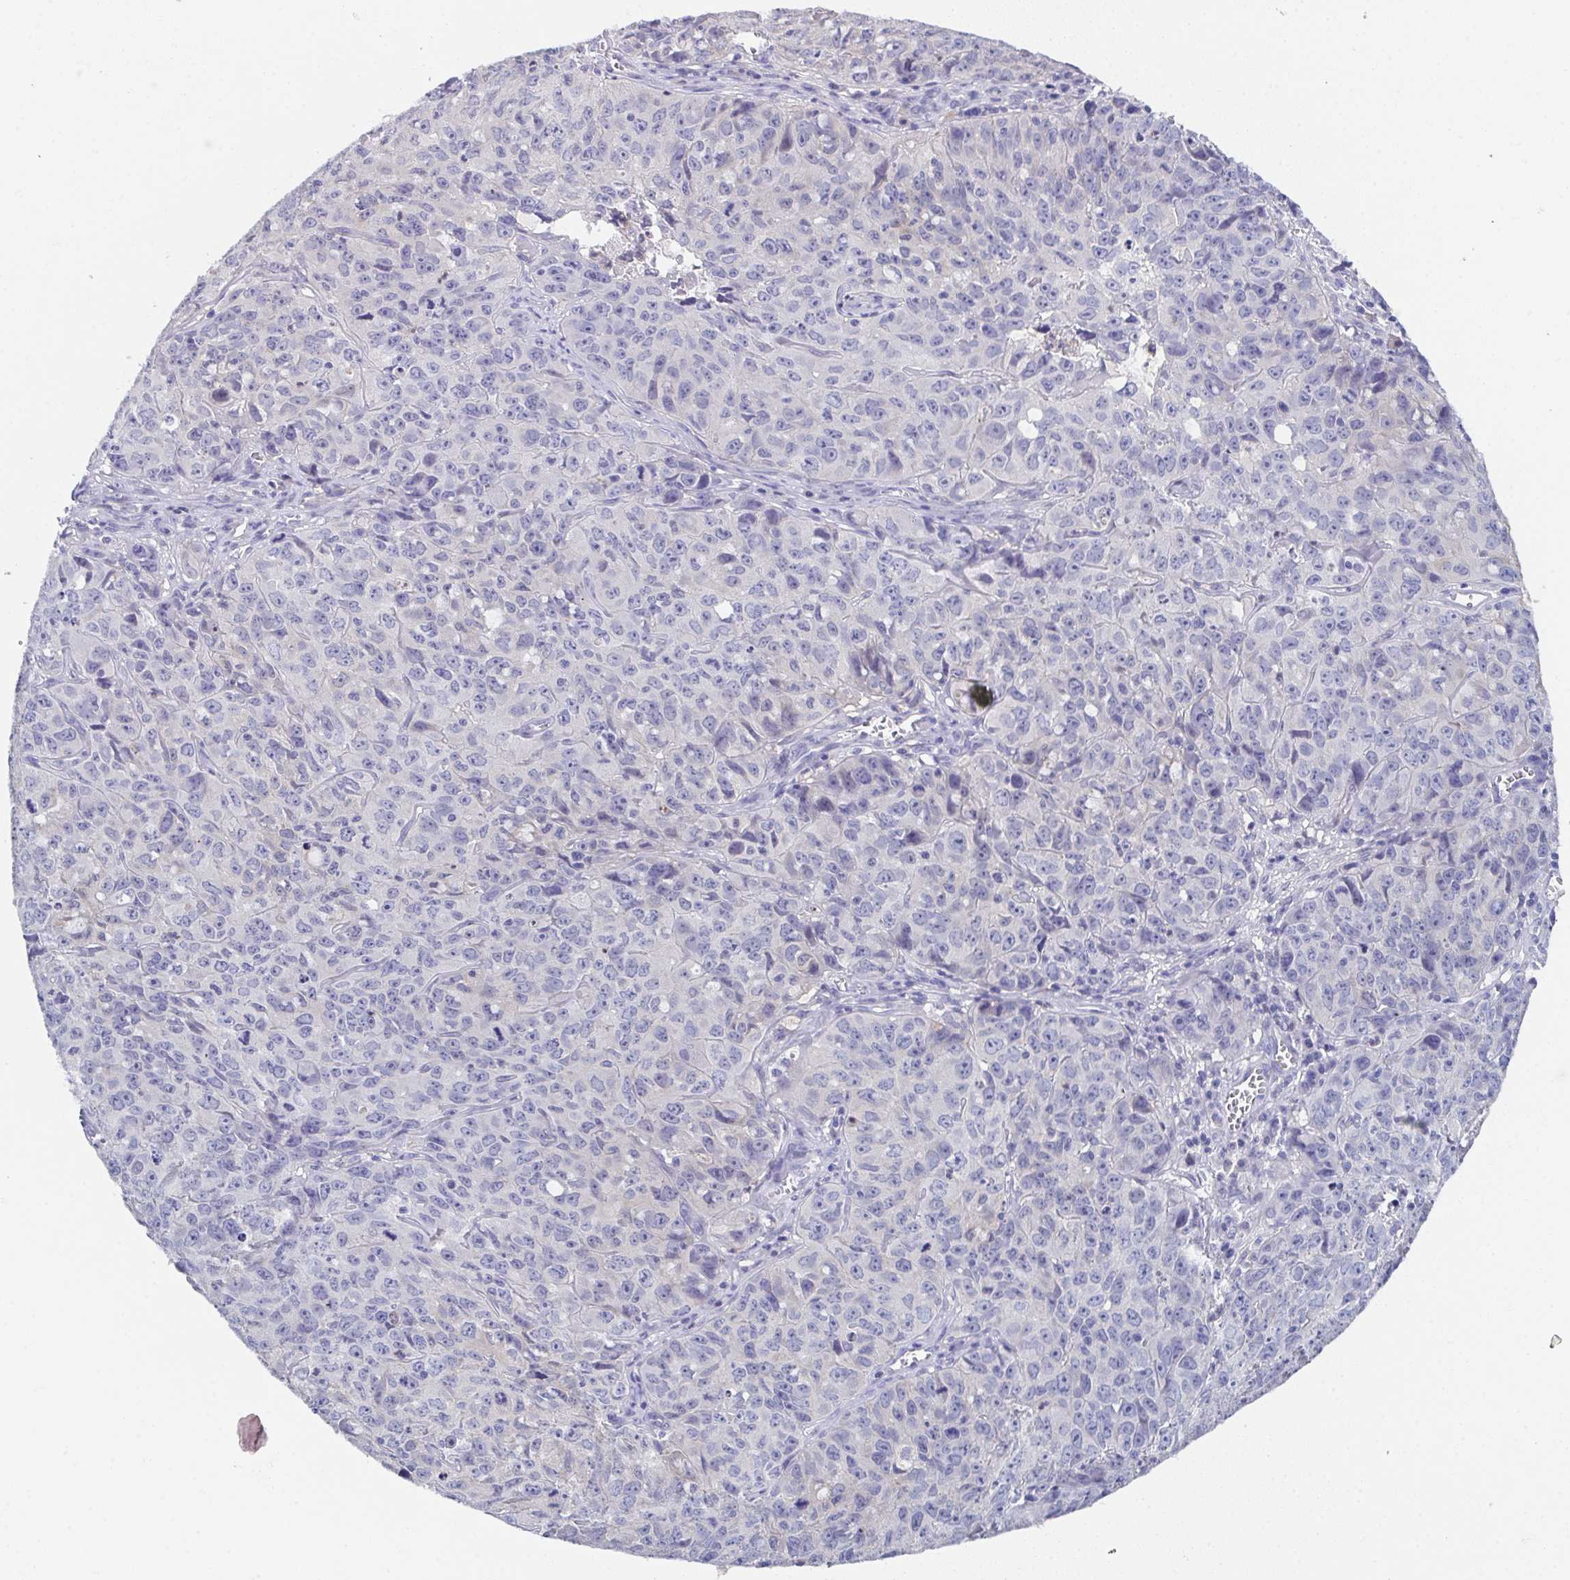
{"staining": {"intensity": "negative", "quantity": "none", "location": "none"}, "tissue": "cervical cancer", "cell_type": "Tumor cells", "image_type": "cancer", "snomed": [{"axis": "morphology", "description": "Squamous cell carcinoma, NOS"}, {"axis": "topography", "description": "Cervix"}], "caption": "A photomicrograph of cervical cancer stained for a protein shows no brown staining in tumor cells.", "gene": "SSC4D", "patient": {"sex": "female", "age": 28}}